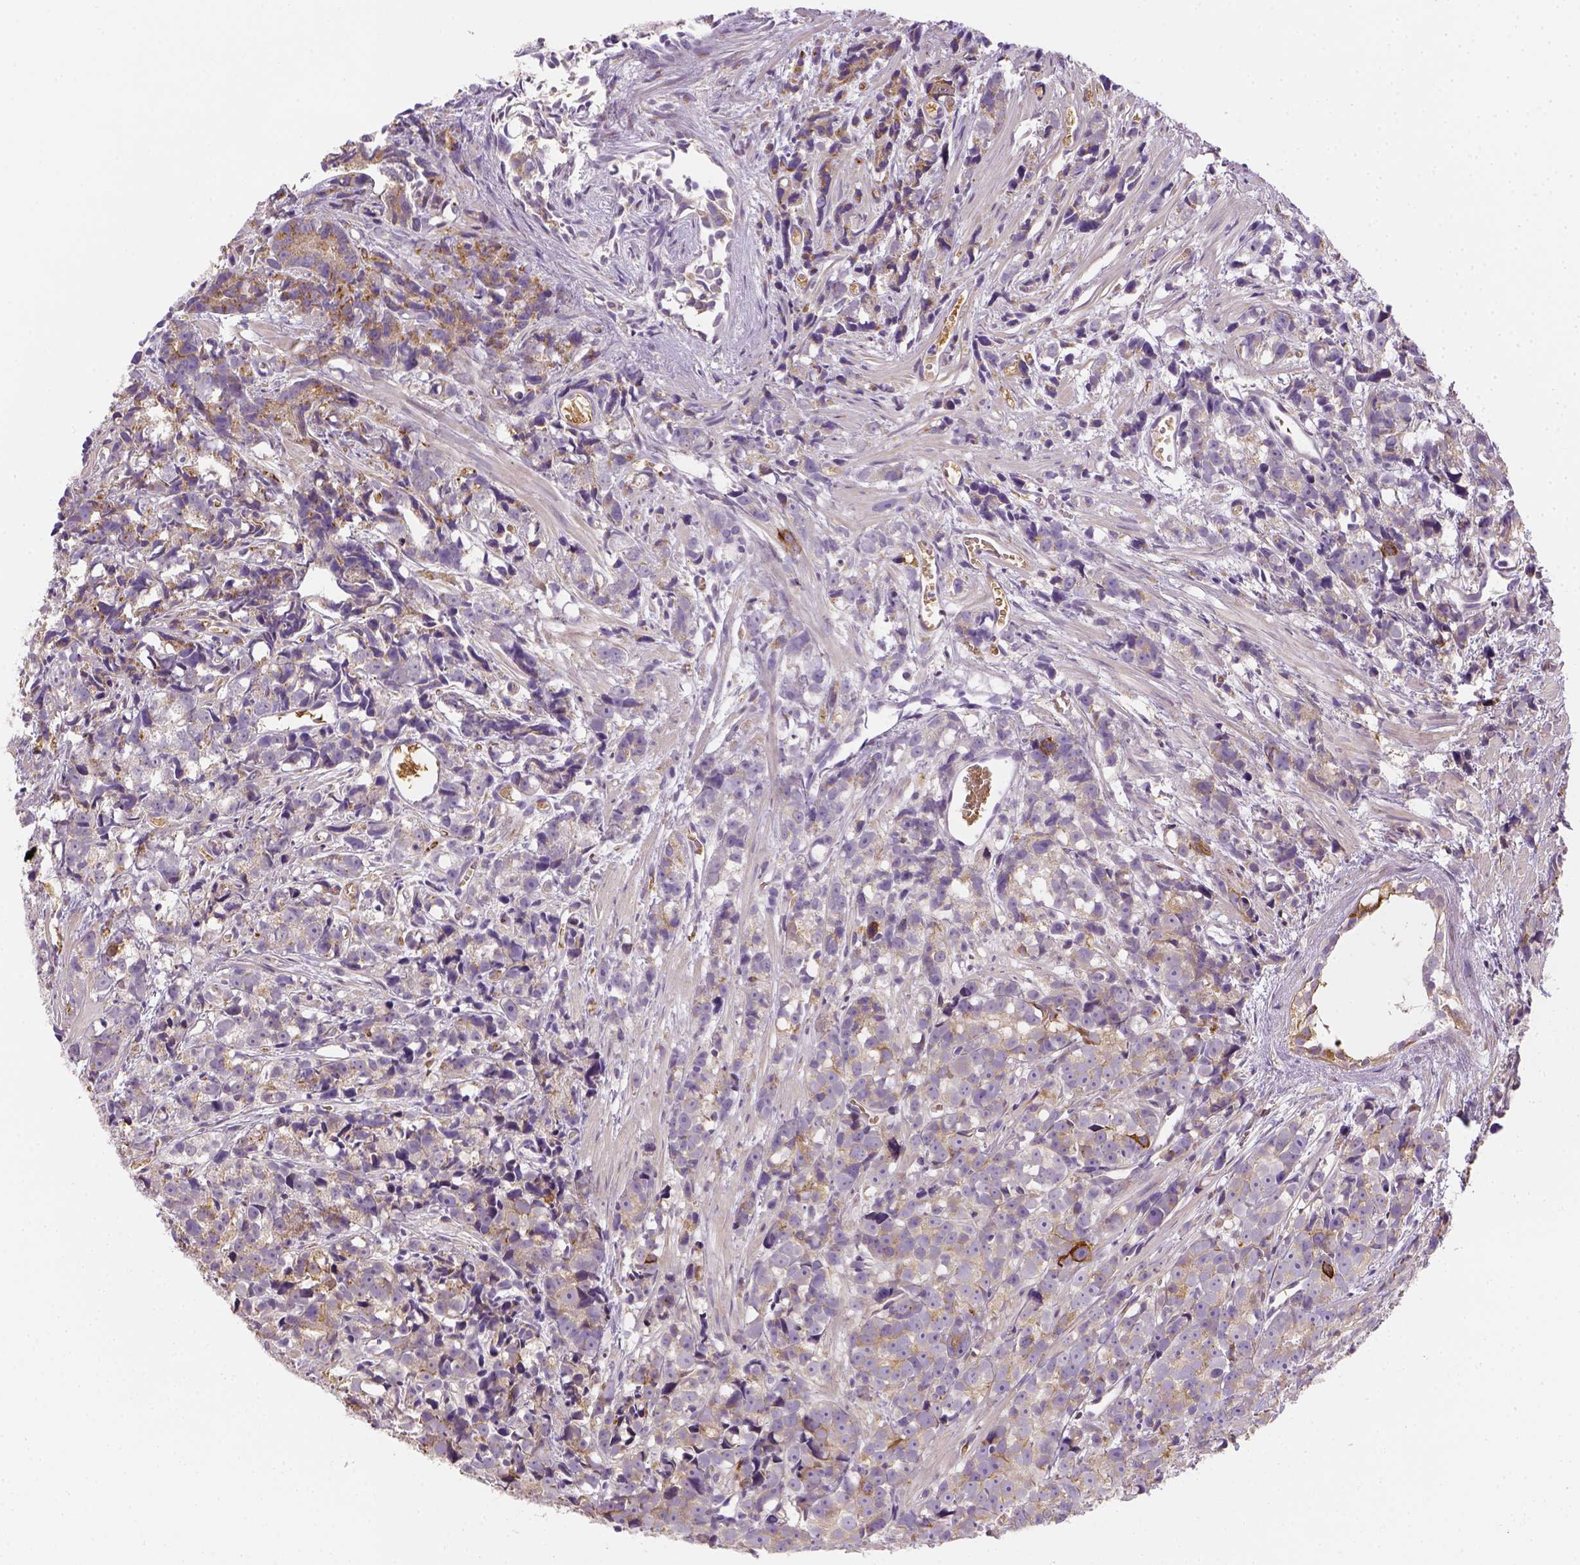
{"staining": {"intensity": "moderate", "quantity": "25%-75%", "location": "cytoplasmic/membranous"}, "tissue": "prostate cancer", "cell_type": "Tumor cells", "image_type": "cancer", "snomed": [{"axis": "morphology", "description": "Adenocarcinoma, High grade"}, {"axis": "topography", "description": "Prostate"}], "caption": "Moderate cytoplasmic/membranous staining for a protein is appreciated in approximately 25%-75% of tumor cells of prostate adenocarcinoma (high-grade) using immunohistochemistry.", "gene": "CACNB1", "patient": {"sex": "male", "age": 77}}